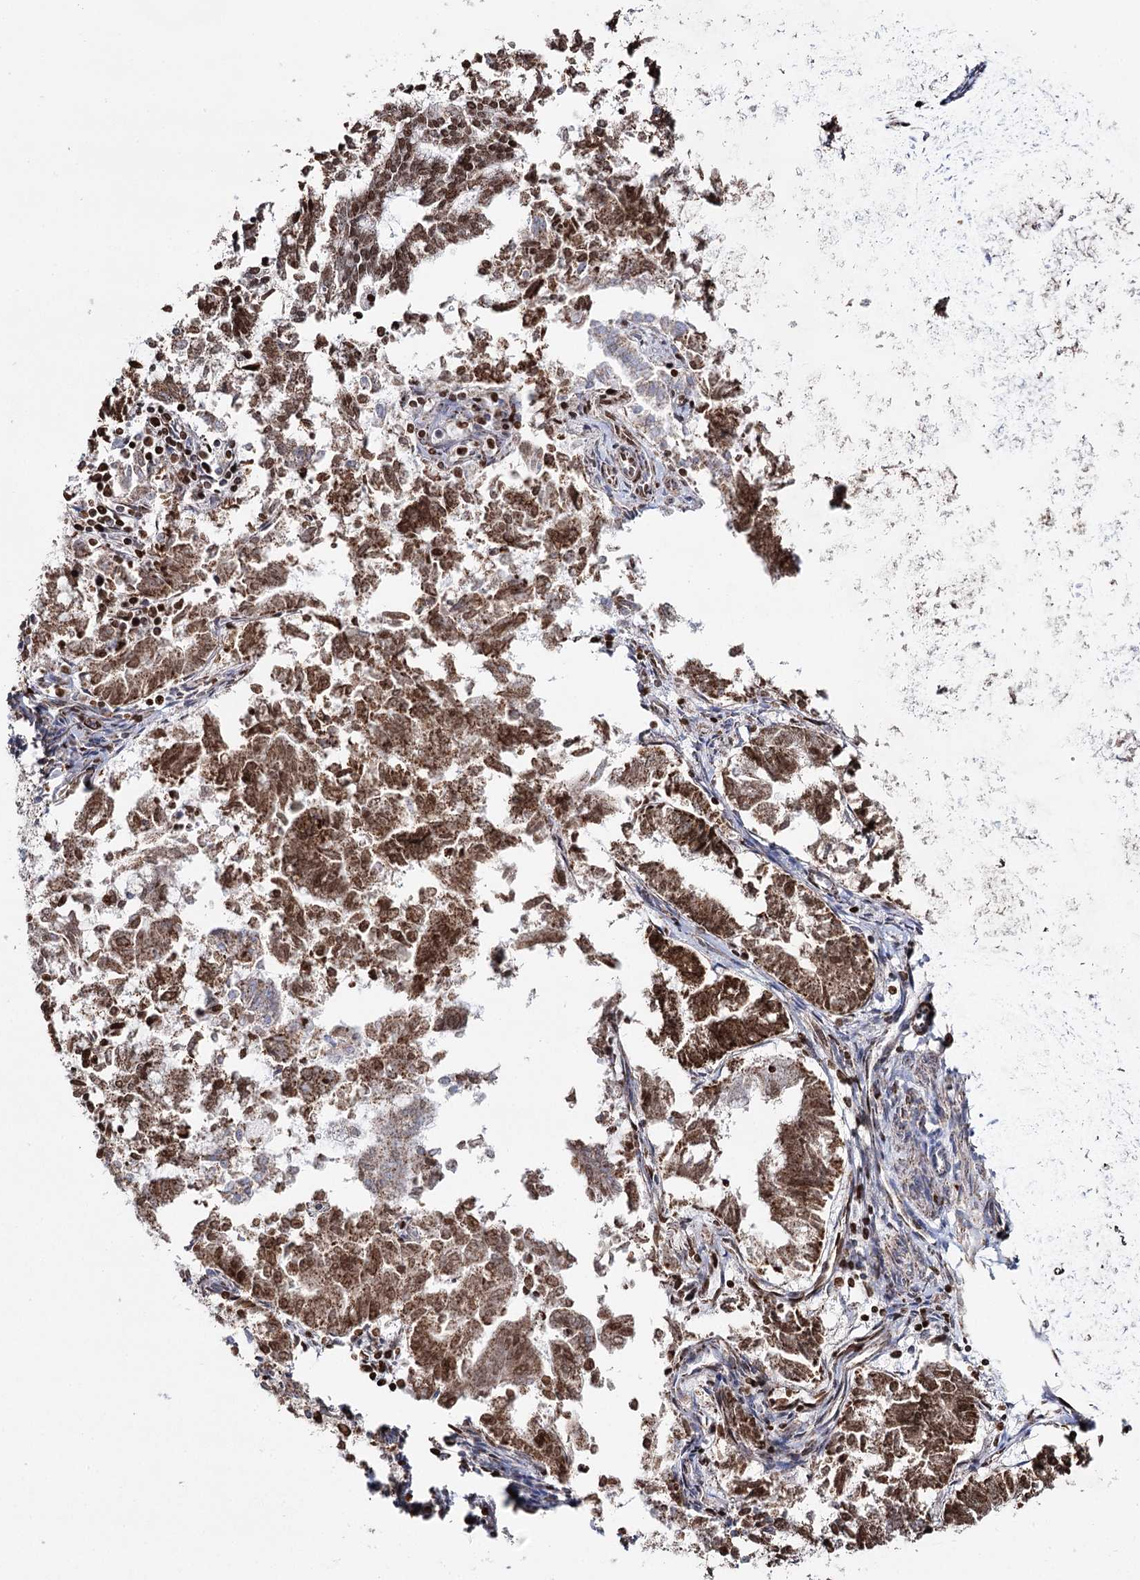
{"staining": {"intensity": "strong", "quantity": ">75%", "location": "cytoplasmic/membranous,nuclear"}, "tissue": "endometrial cancer", "cell_type": "Tumor cells", "image_type": "cancer", "snomed": [{"axis": "morphology", "description": "Adenocarcinoma, NOS"}, {"axis": "topography", "description": "Endometrium"}], "caption": "This is a micrograph of immunohistochemistry (IHC) staining of endometrial cancer, which shows strong positivity in the cytoplasmic/membranous and nuclear of tumor cells.", "gene": "PDHX", "patient": {"sex": "female", "age": 79}}